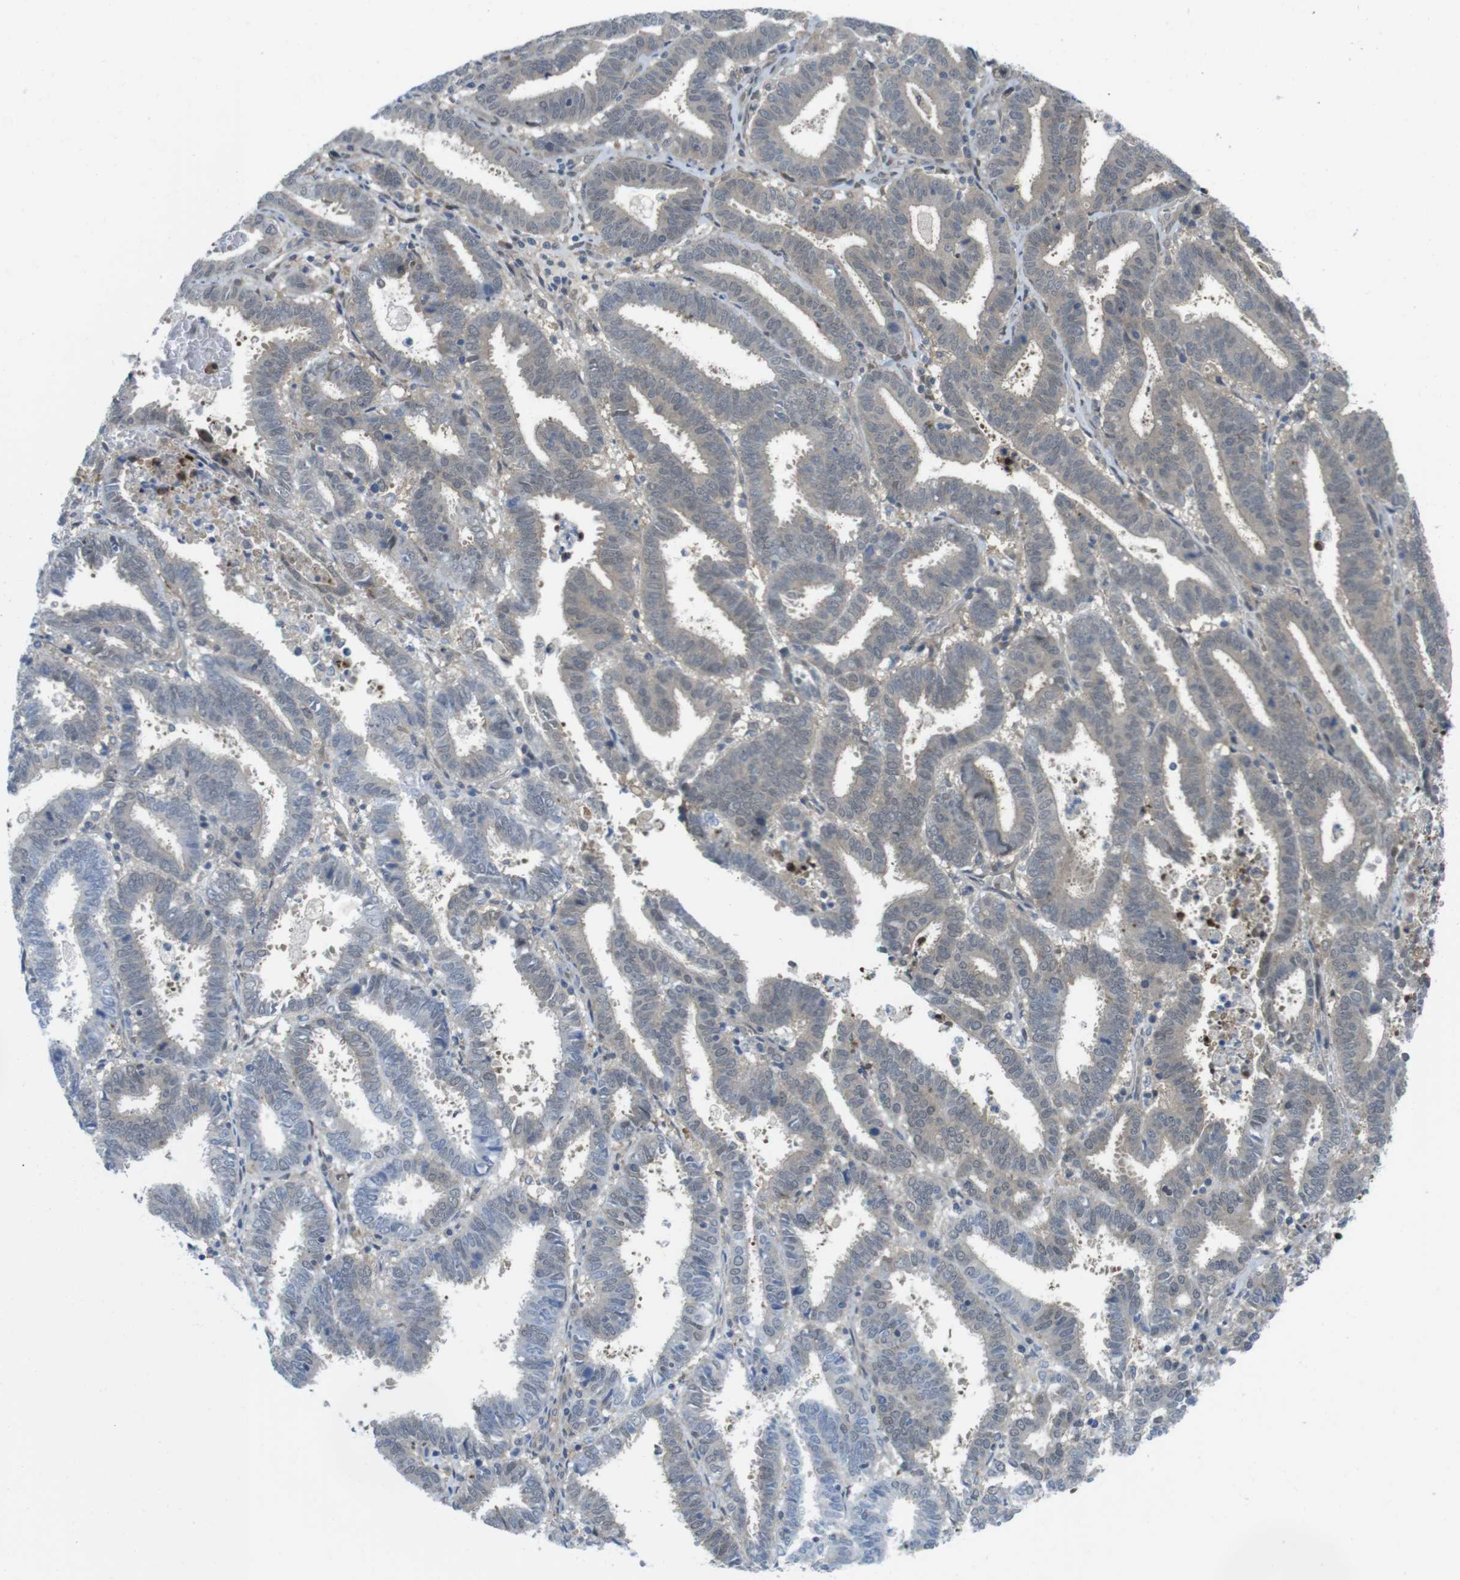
{"staining": {"intensity": "weak", "quantity": "25%-75%", "location": "cytoplasmic/membranous,nuclear"}, "tissue": "endometrial cancer", "cell_type": "Tumor cells", "image_type": "cancer", "snomed": [{"axis": "morphology", "description": "Adenocarcinoma, NOS"}, {"axis": "topography", "description": "Uterus"}], "caption": "Adenocarcinoma (endometrial) stained with DAB immunohistochemistry reveals low levels of weak cytoplasmic/membranous and nuclear positivity in approximately 25%-75% of tumor cells.", "gene": "CASP2", "patient": {"sex": "female", "age": 83}}